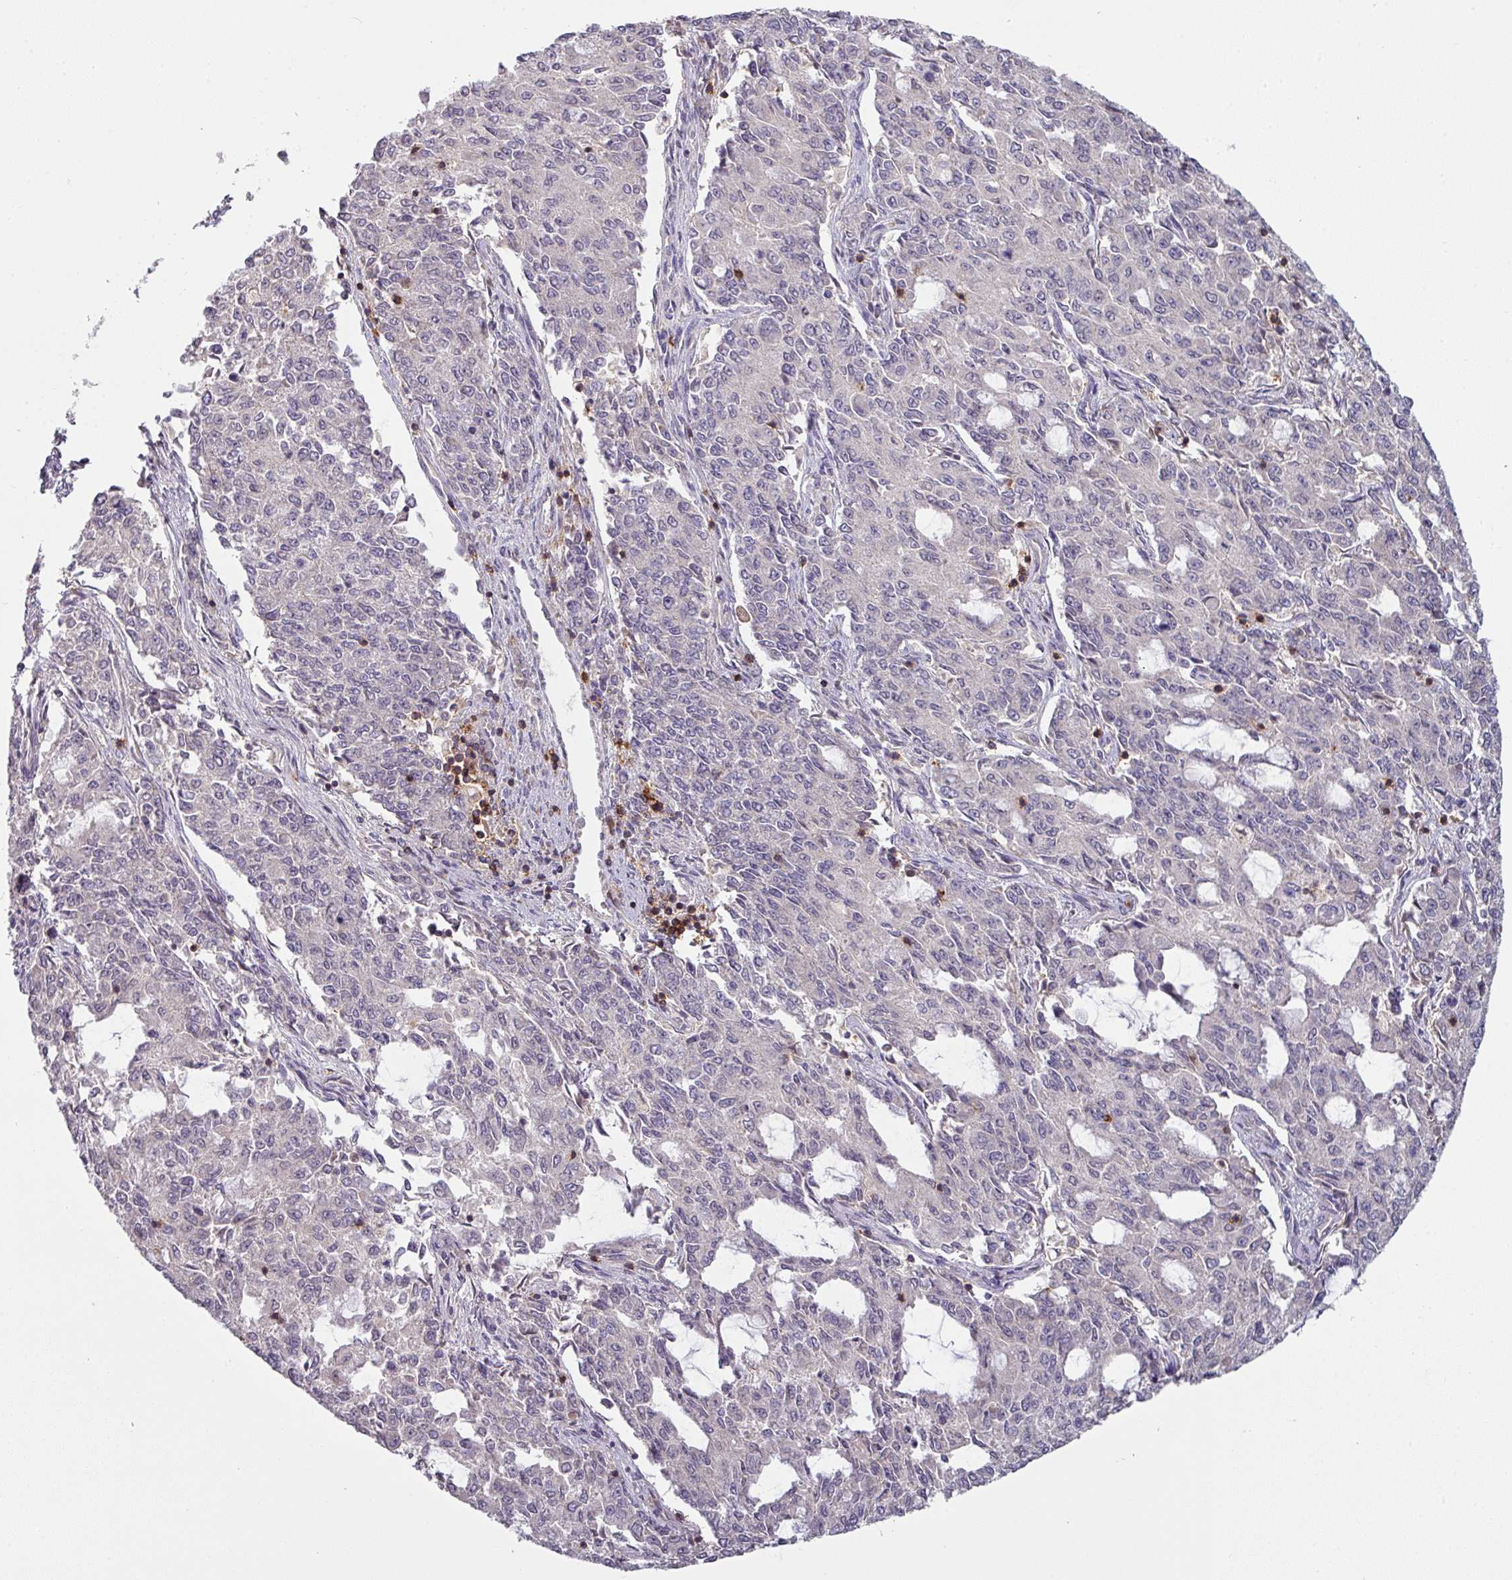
{"staining": {"intensity": "negative", "quantity": "none", "location": "none"}, "tissue": "endometrial cancer", "cell_type": "Tumor cells", "image_type": "cancer", "snomed": [{"axis": "morphology", "description": "Adenocarcinoma, NOS"}, {"axis": "topography", "description": "Endometrium"}], "caption": "The immunohistochemistry micrograph has no significant staining in tumor cells of endometrial cancer tissue.", "gene": "CD3G", "patient": {"sex": "female", "age": 50}}